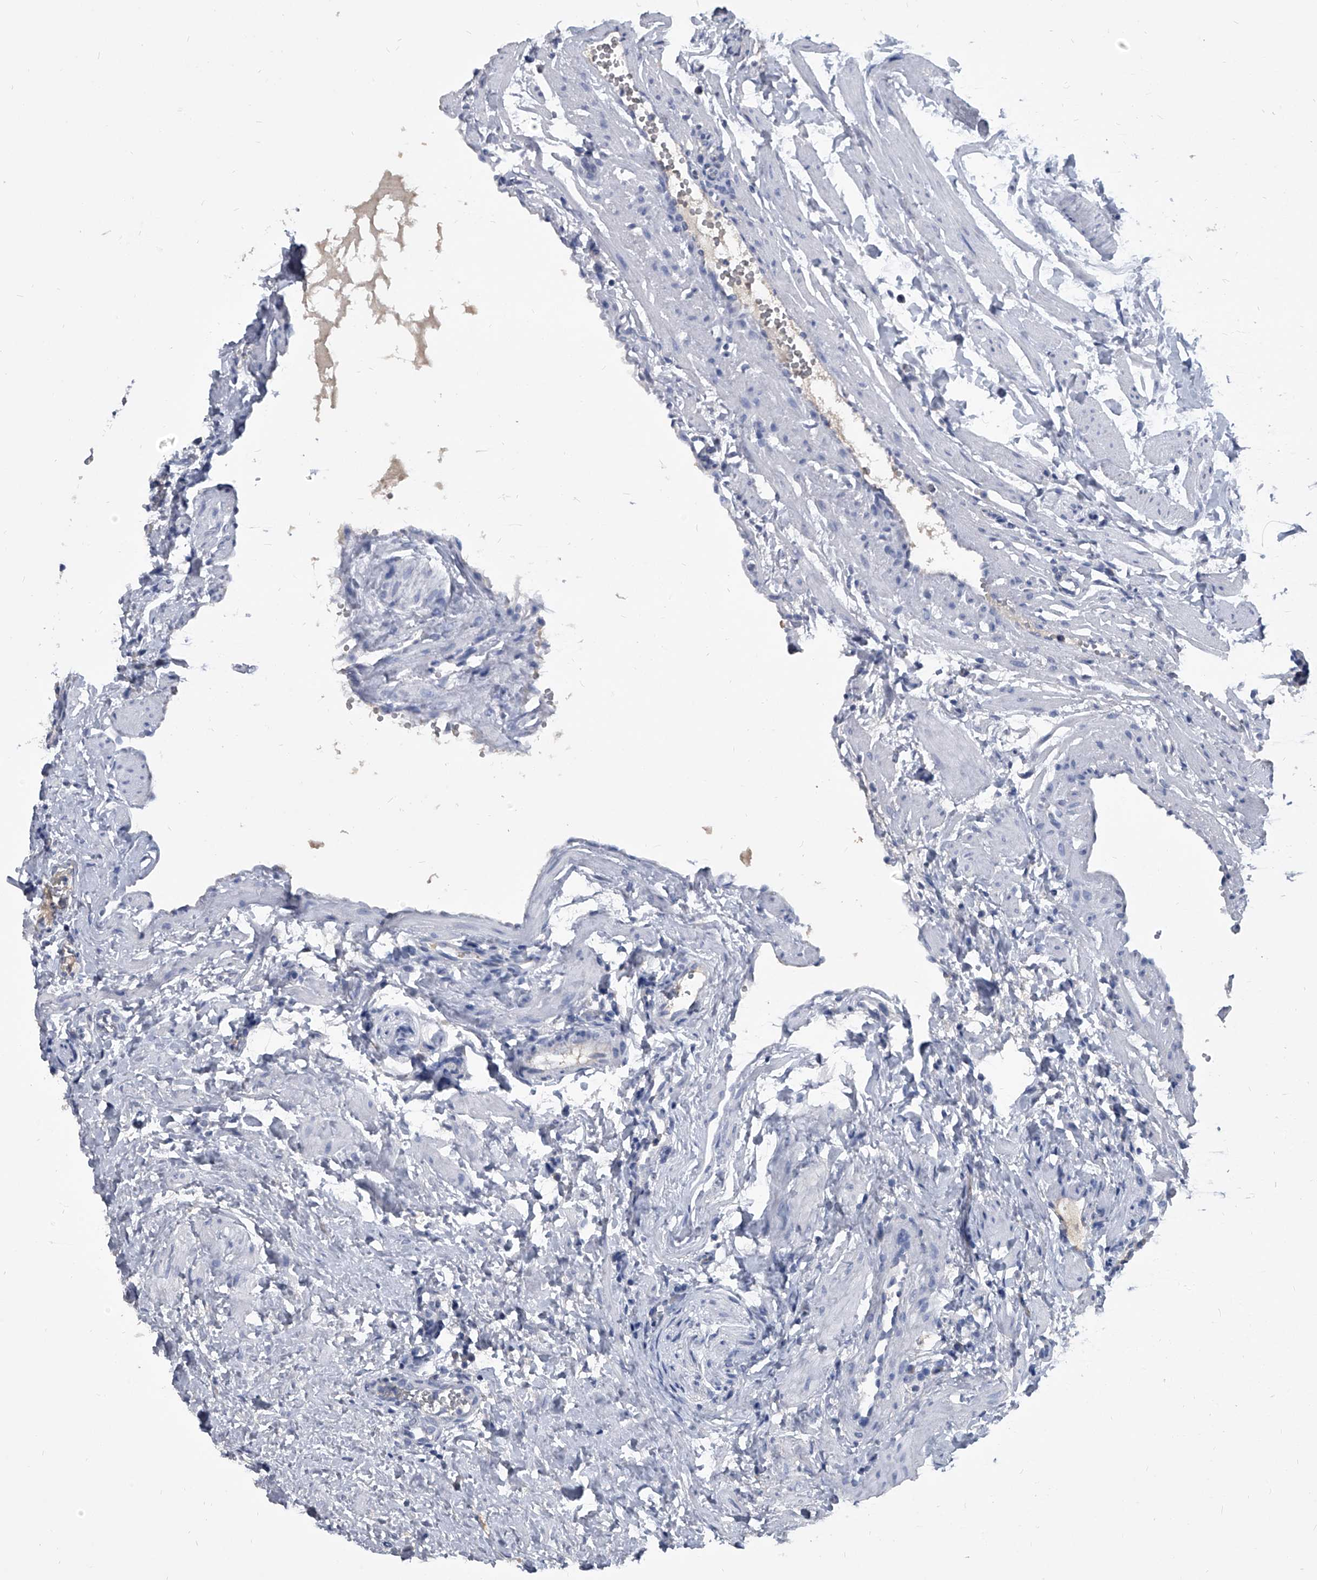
{"staining": {"intensity": "weak", "quantity": "<25%", "location": "cytoplasmic/membranous"}, "tissue": "ovary", "cell_type": "Follicle cells", "image_type": "normal", "snomed": [{"axis": "morphology", "description": "Normal tissue, NOS"}, {"axis": "morphology", "description": "Cyst, NOS"}, {"axis": "topography", "description": "Ovary"}], "caption": "Follicle cells show no significant staining in normal ovary.", "gene": "BCAS1", "patient": {"sex": "female", "age": 33}}